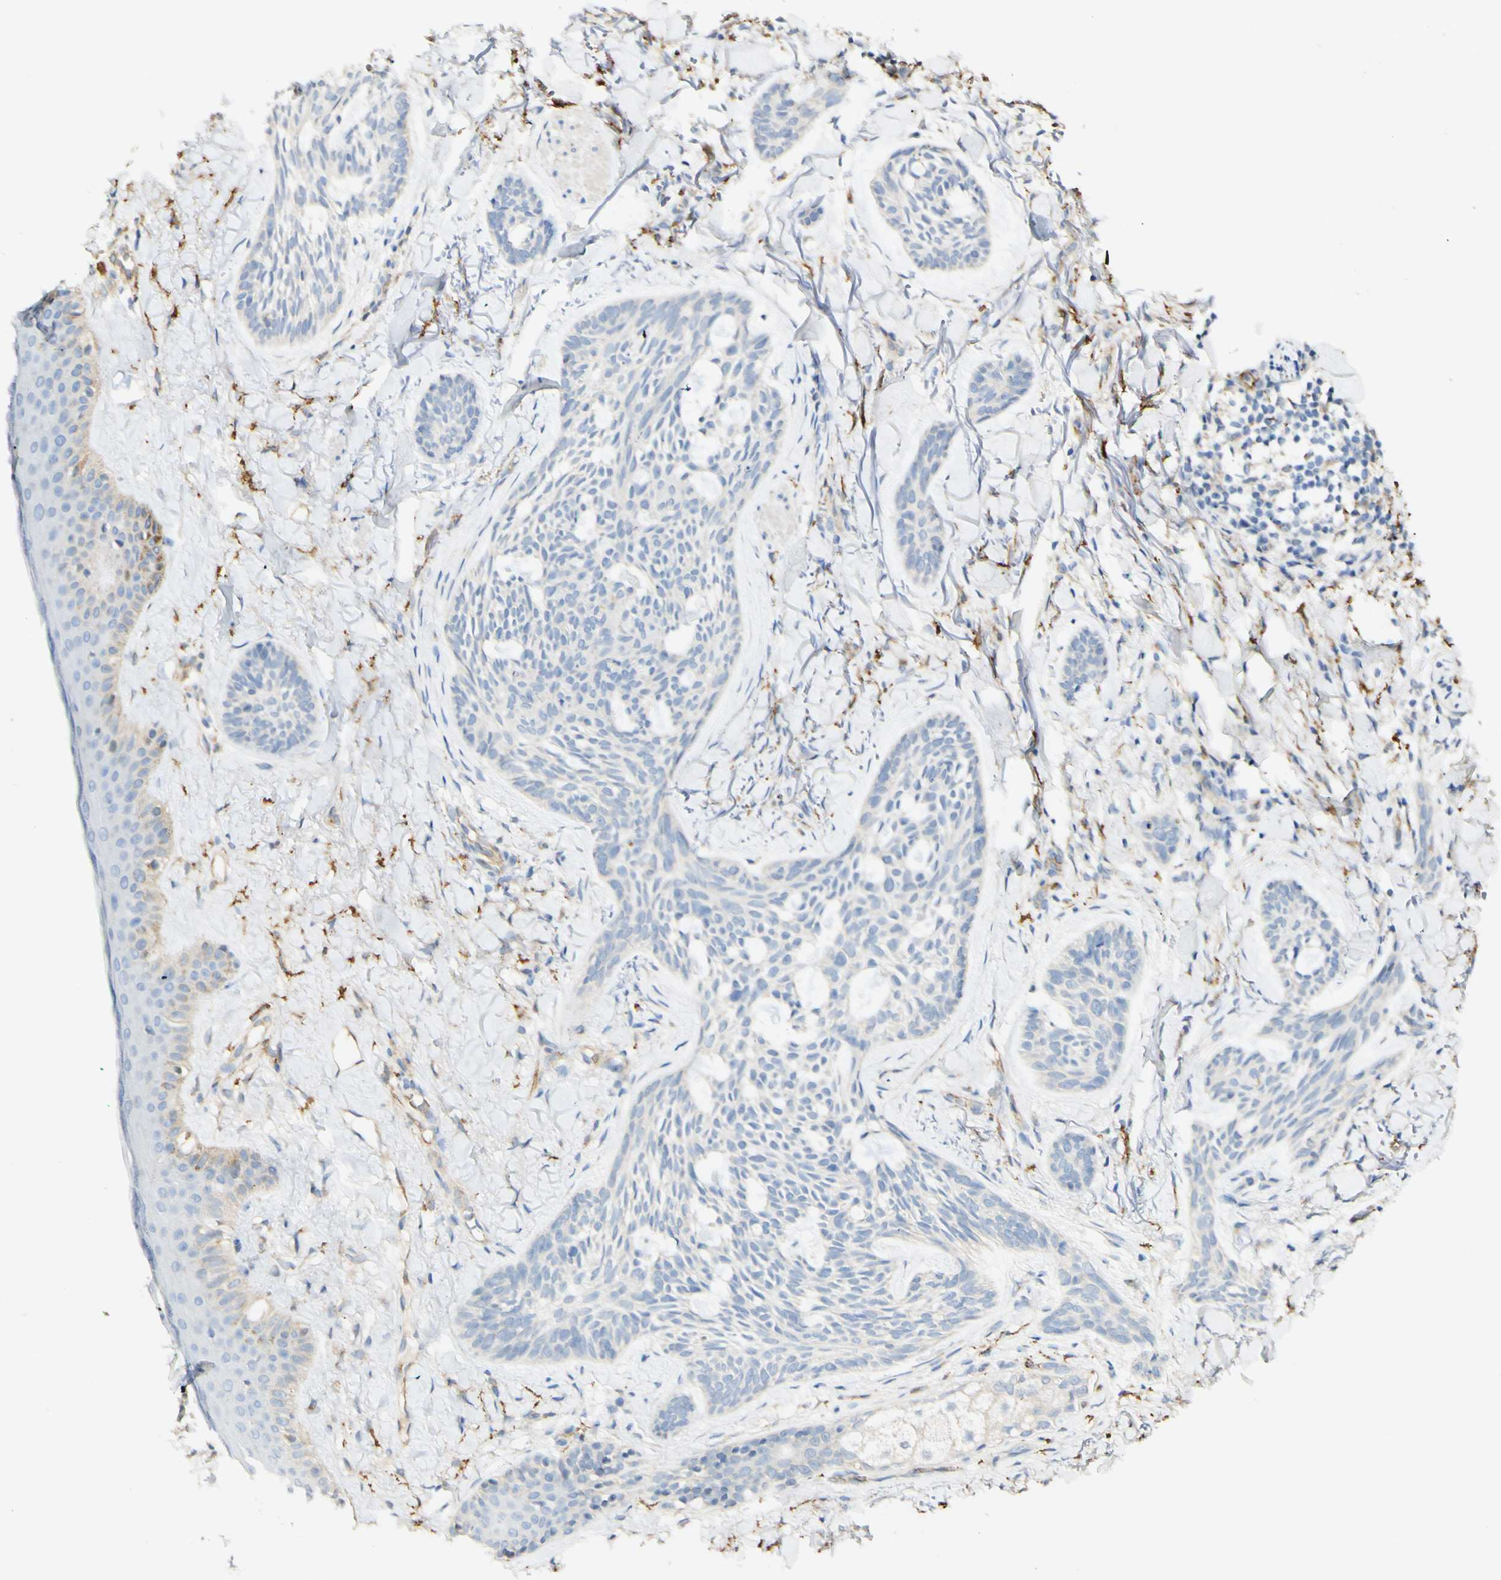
{"staining": {"intensity": "negative", "quantity": "none", "location": "none"}, "tissue": "skin cancer", "cell_type": "Tumor cells", "image_type": "cancer", "snomed": [{"axis": "morphology", "description": "Basal cell carcinoma"}, {"axis": "topography", "description": "Skin"}], "caption": "Immunohistochemistry of basal cell carcinoma (skin) exhibits no expression in tumor cells.", "gene": "FCGRT", "patient": {"sex": "male", "age": 43}}